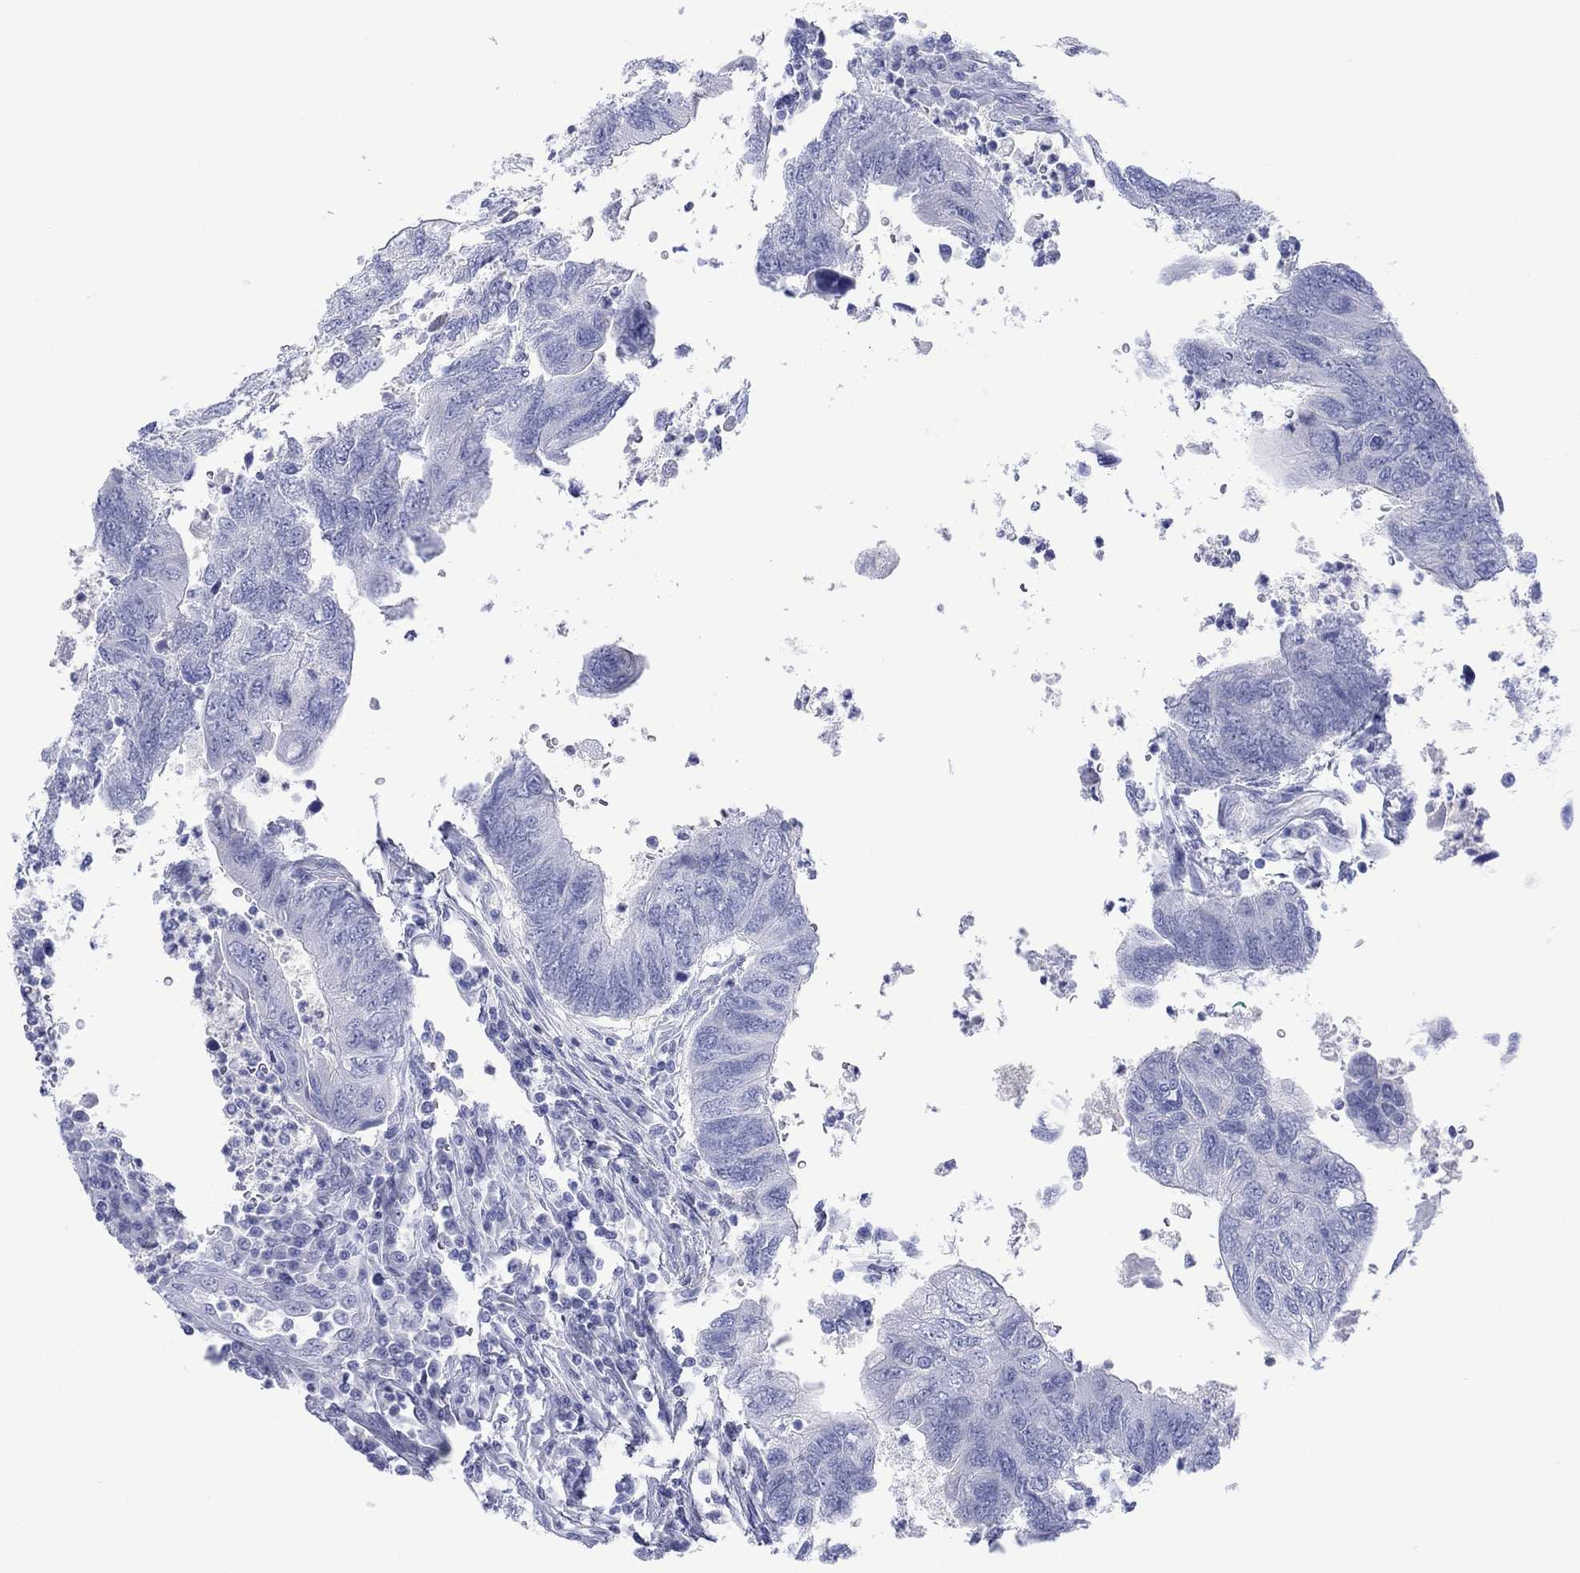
{"staining": {"intensity": "negative", "quantity": "none", "location": "none"}, "tissue": "colorectal cancer", "cell_type": "Tumor cells", "image_type": "cancer", "snomed": [{"axis": "morphology", "description": "Adenocarcinoma, NOS"}, {"axis": "topography", "description": "Colon"}], "caption": "There is no significant positivity in tumor cells of colorectal cancer. (Immunohistochemistry (ihc), brightfield microscopy, high magnification).", "gene": "MLANA", "patient": {"sex": "female", "age": 67}}